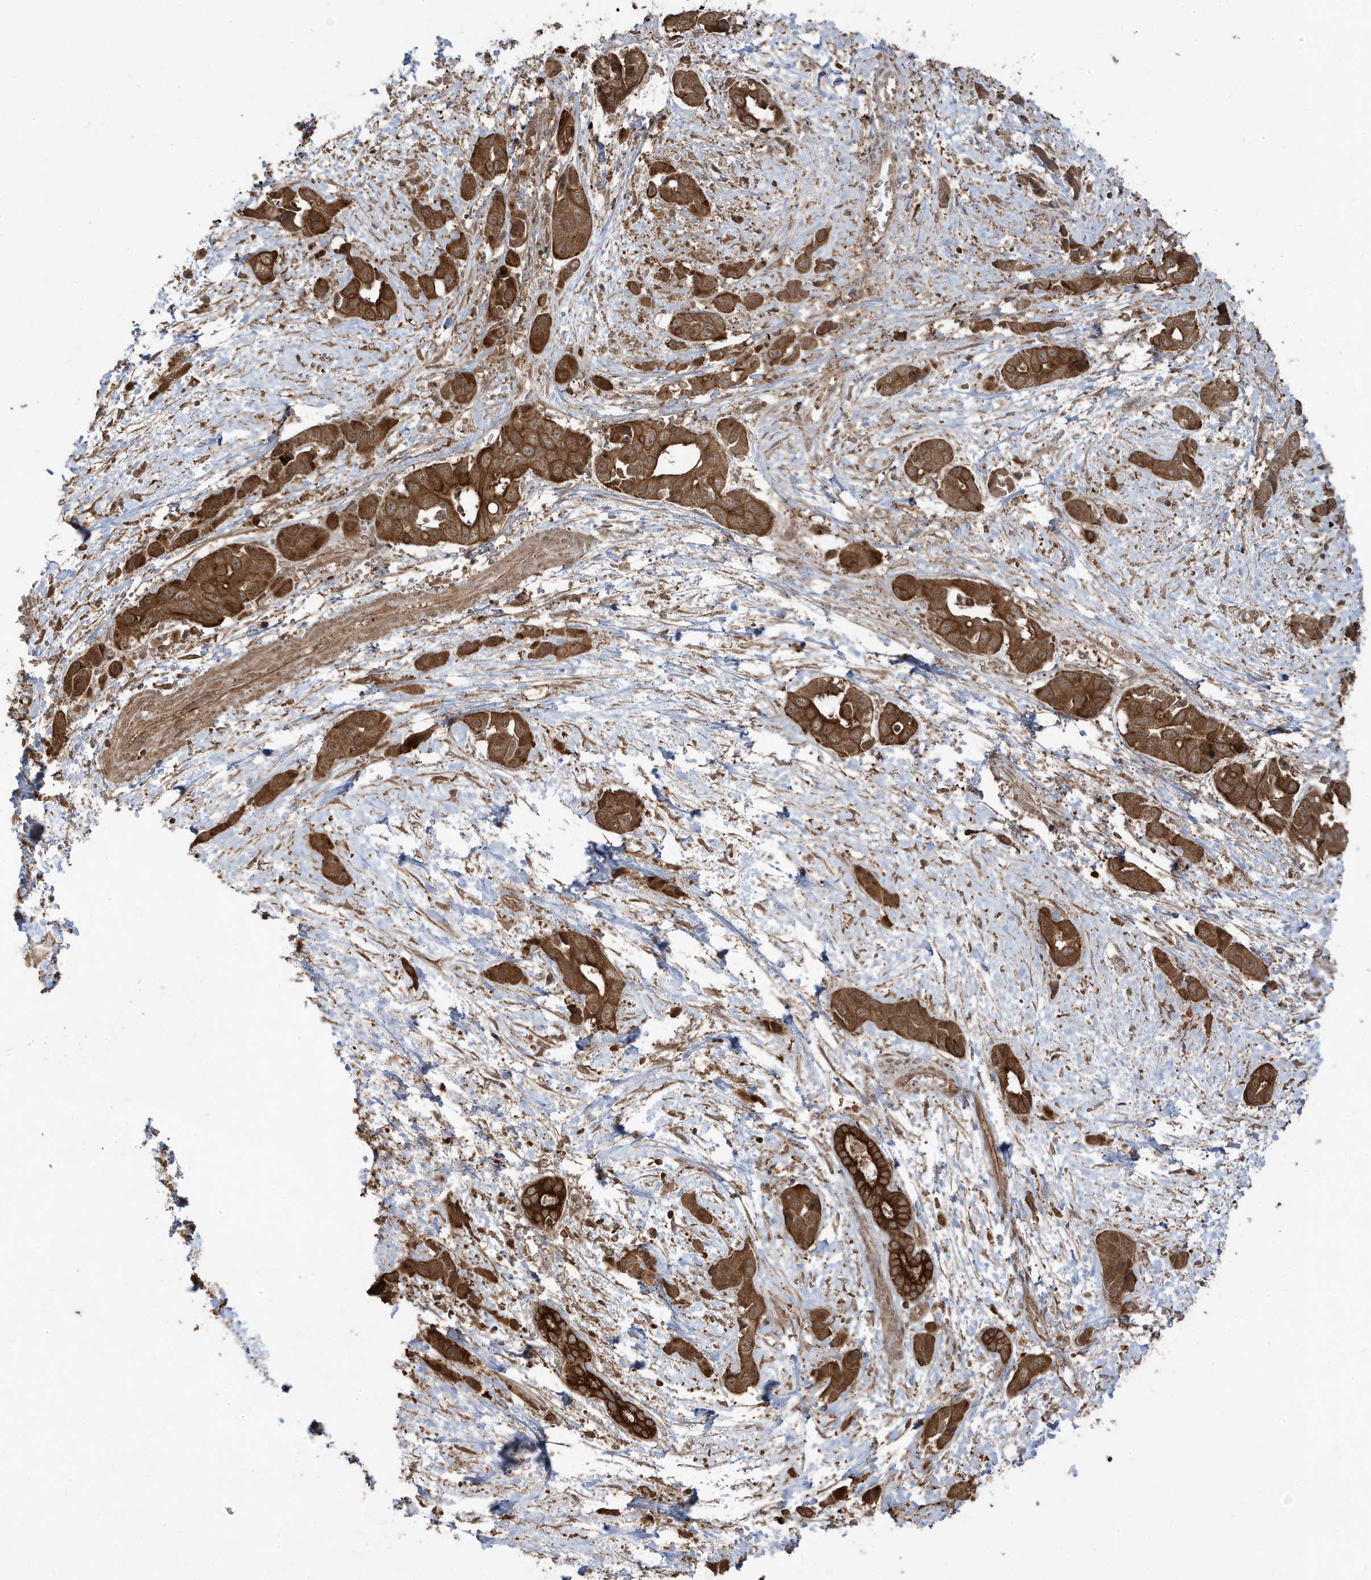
{"staining": {"intensity": "strong", "quantity": ">75%", "location": "cytoplasmic/membranous"}, "tissue": "liver cancer", "cell_type": "Tumor cells", "image_type": "cancer", "snomed": [{"axis": "morphology", "description": "Cholangiocarcinoma"}, {"axis": "topography", "description": "Liver"}], "caption": "Immunohistochemistry of cholangiocarcinoma (liver) reveals high levels of strong cytoplasmic/membranous expression in about >75% of tumor cells.", "gene": "ASAP1", "patient": {"sex": "female", "age": 52}}